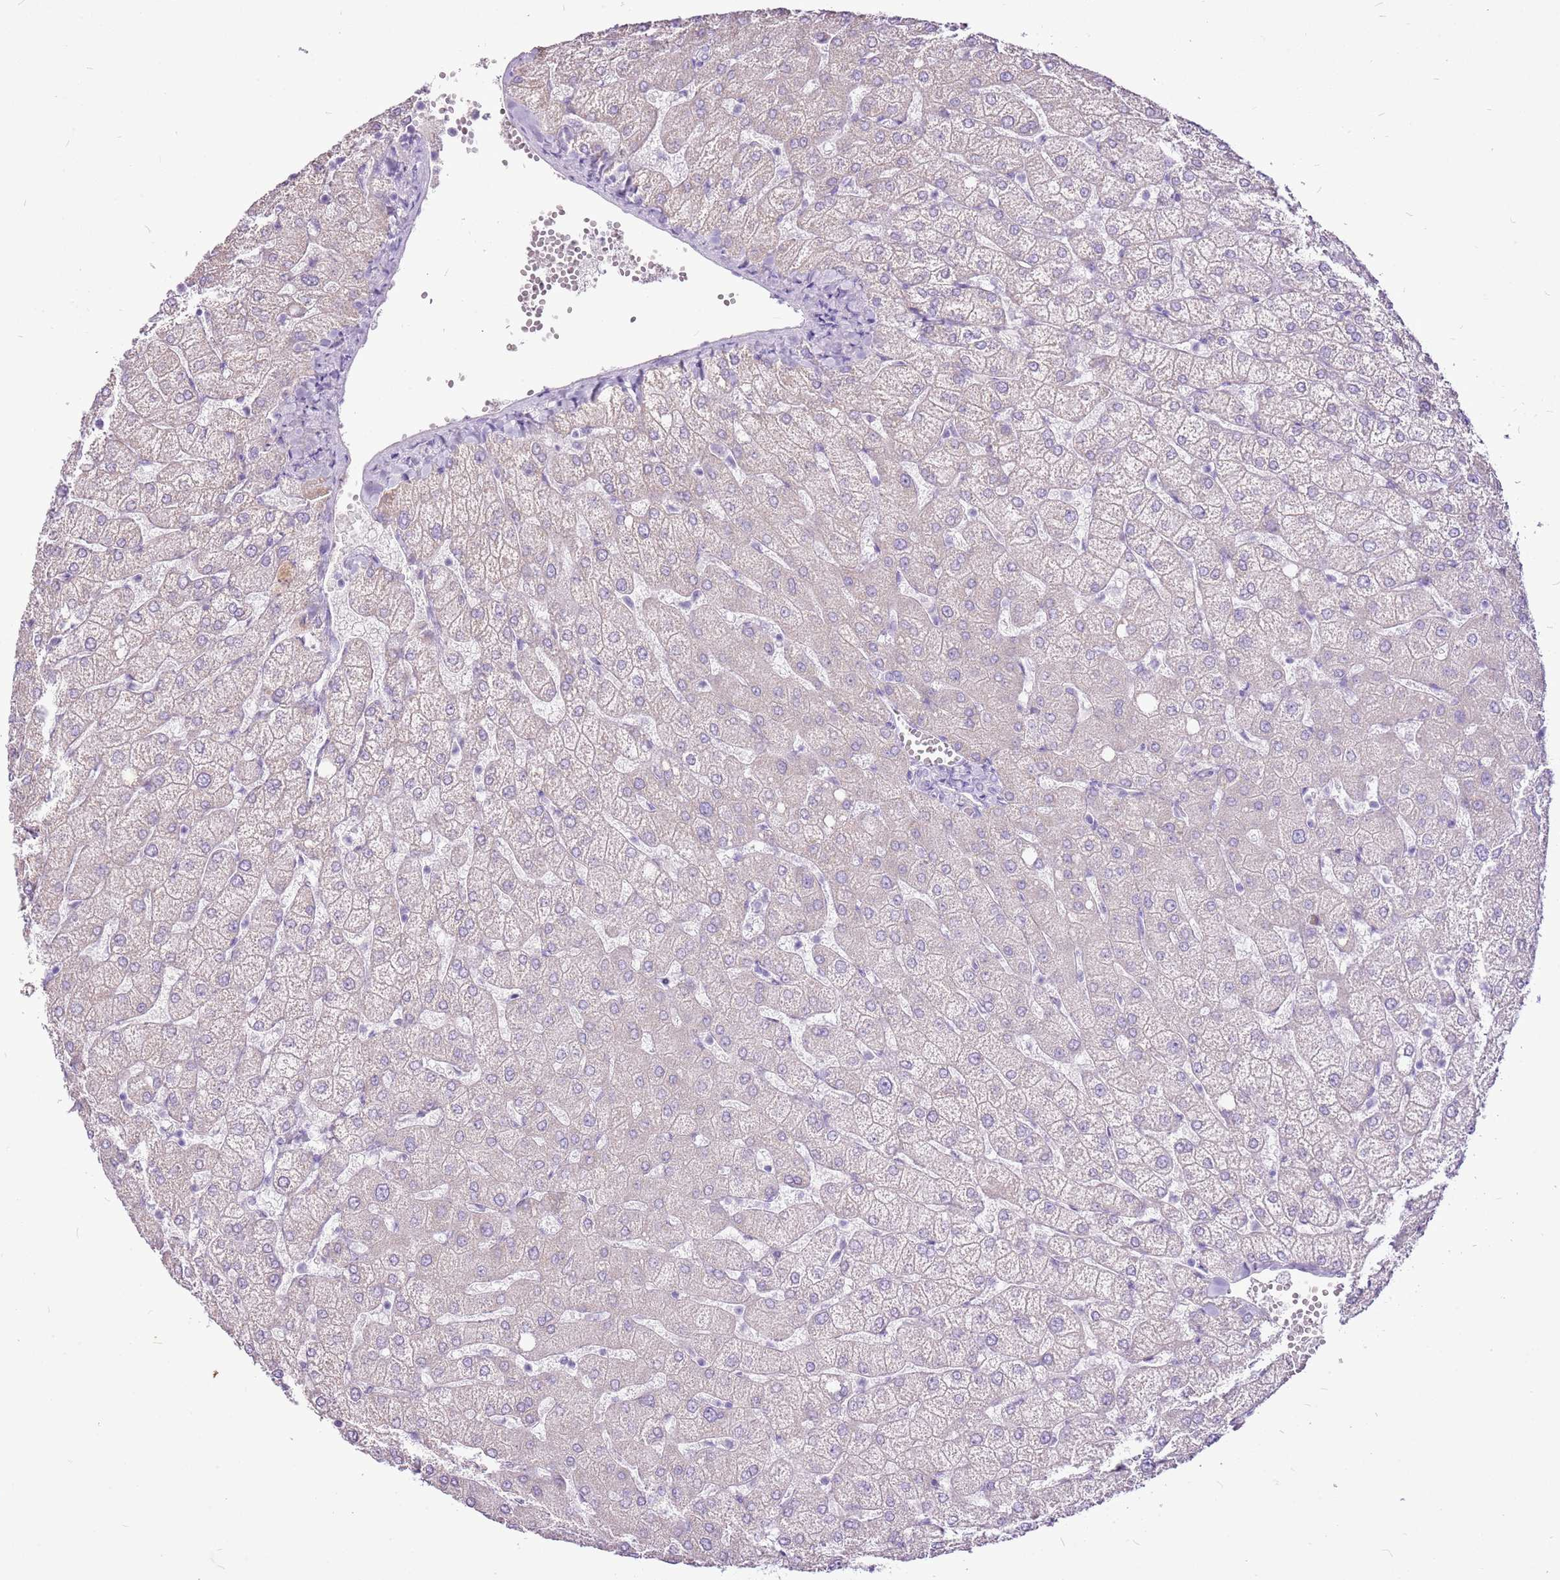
{"staining": {"intensity": "negative", "quantity": "none", "location": "none"}, "tissue": "liver", "cell_type": "Cholangiocytes", "image_type": "normal", "snomed": [{"axis": "morphology", "description": "Normal tissue, NOS"}, {"axis": "topography", "description": "Liver"}], "caption": "DAB (3,3'-diaminobenzidine) immunohistochemical staining of benign liver exhibits no significant expression in cholangiocytes.", "gene": "CNFN", "patient": {"sex": "female", "age": 54}}